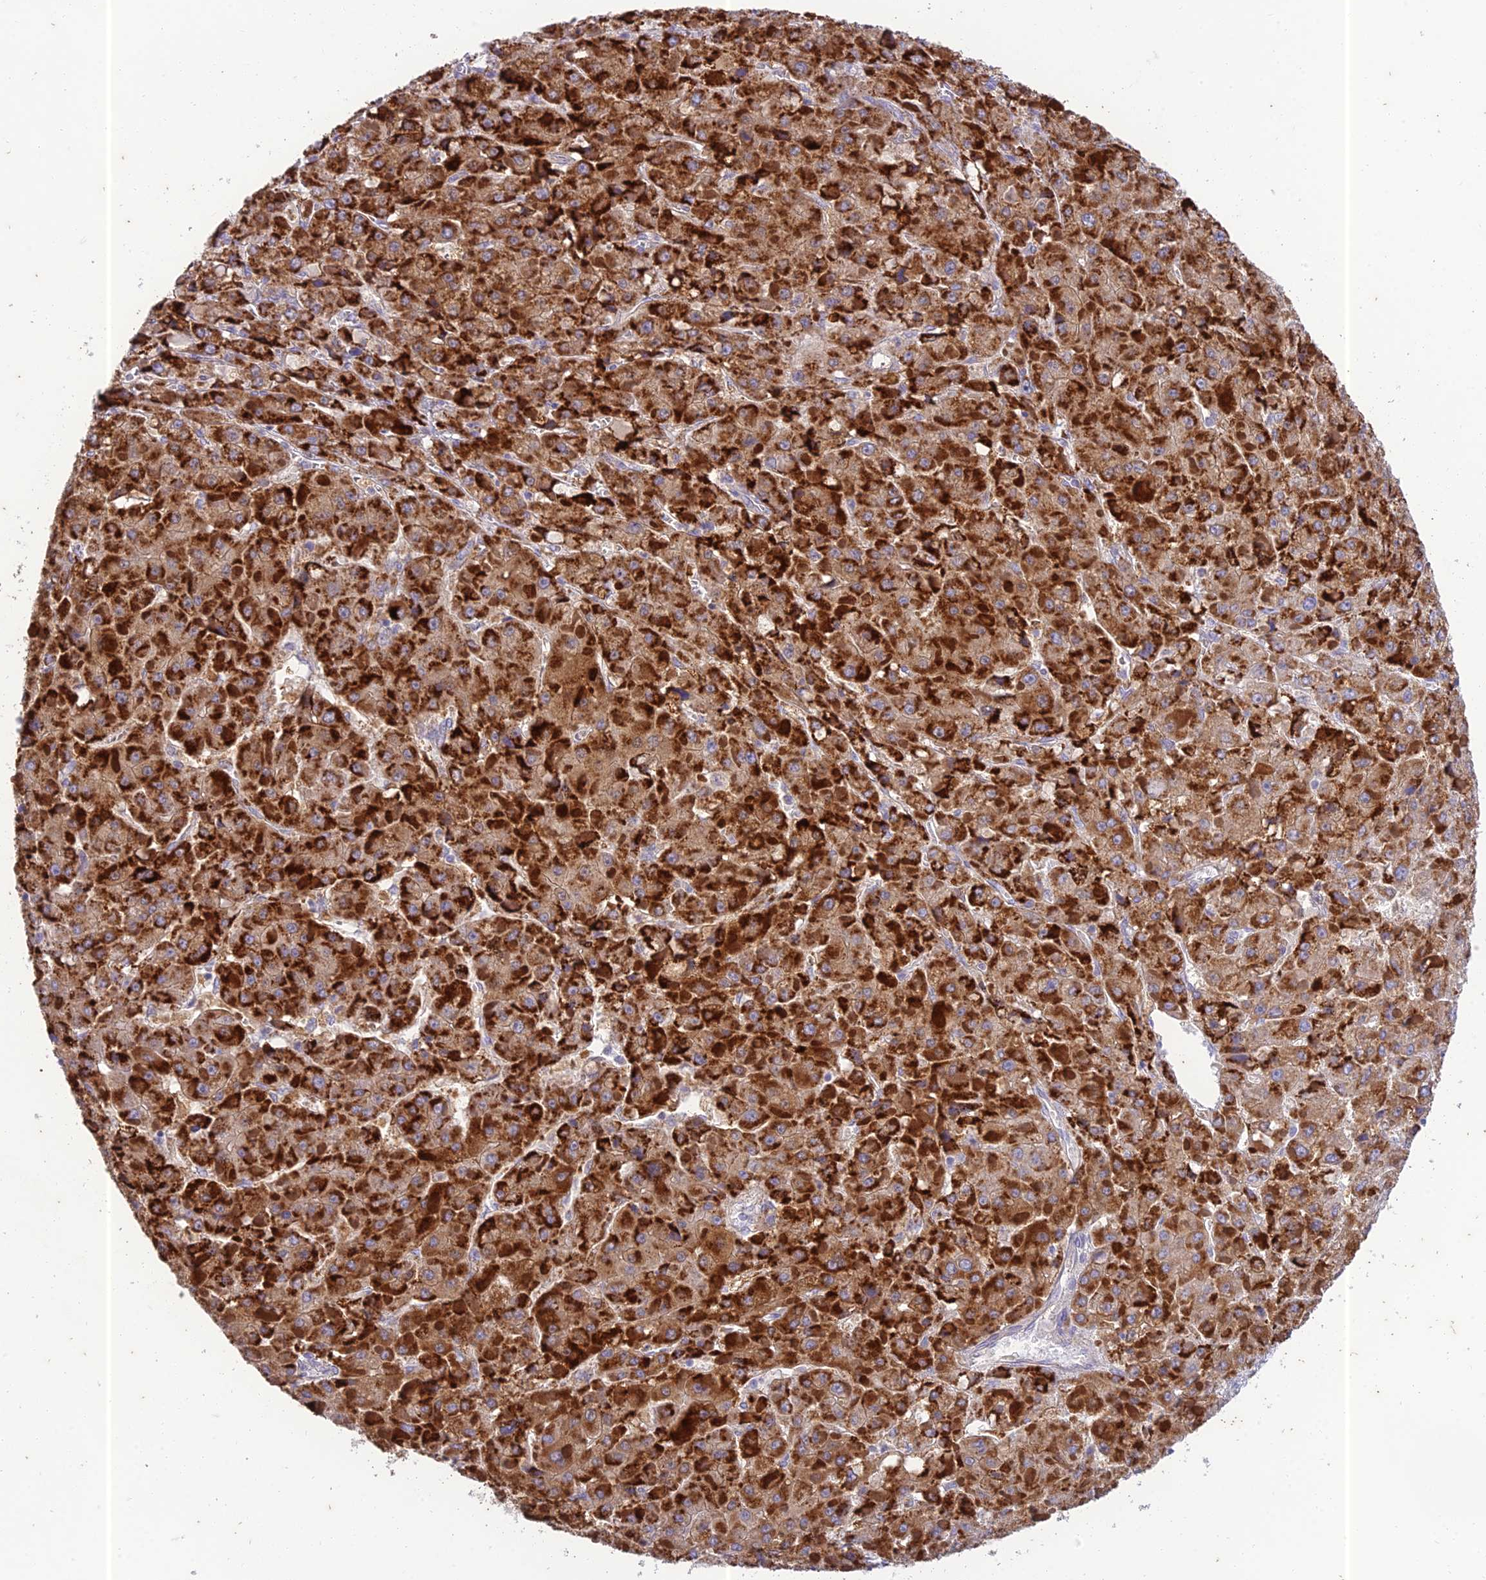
{"staining": {"intensity": "strong", "quantity": ">75%", "location": "cytoplasmic/membranous"}, "tissue": "liver cancer", "cell_type": "Tumor cells", "image_type": "cancer", "snomed": [{"axis": "morphology", "description": "Carcinoma, Hepatocellular, NOS"}, {"axis": "topography", "description": "Liver"}], "caption": "A brown stain shows strong cytoplasmic/membranous expression of a protein in liver hepatocellular carcinoma tumor cells.", "gene": "PTCD2", "patient": {"sex": "female", "age": 73}}